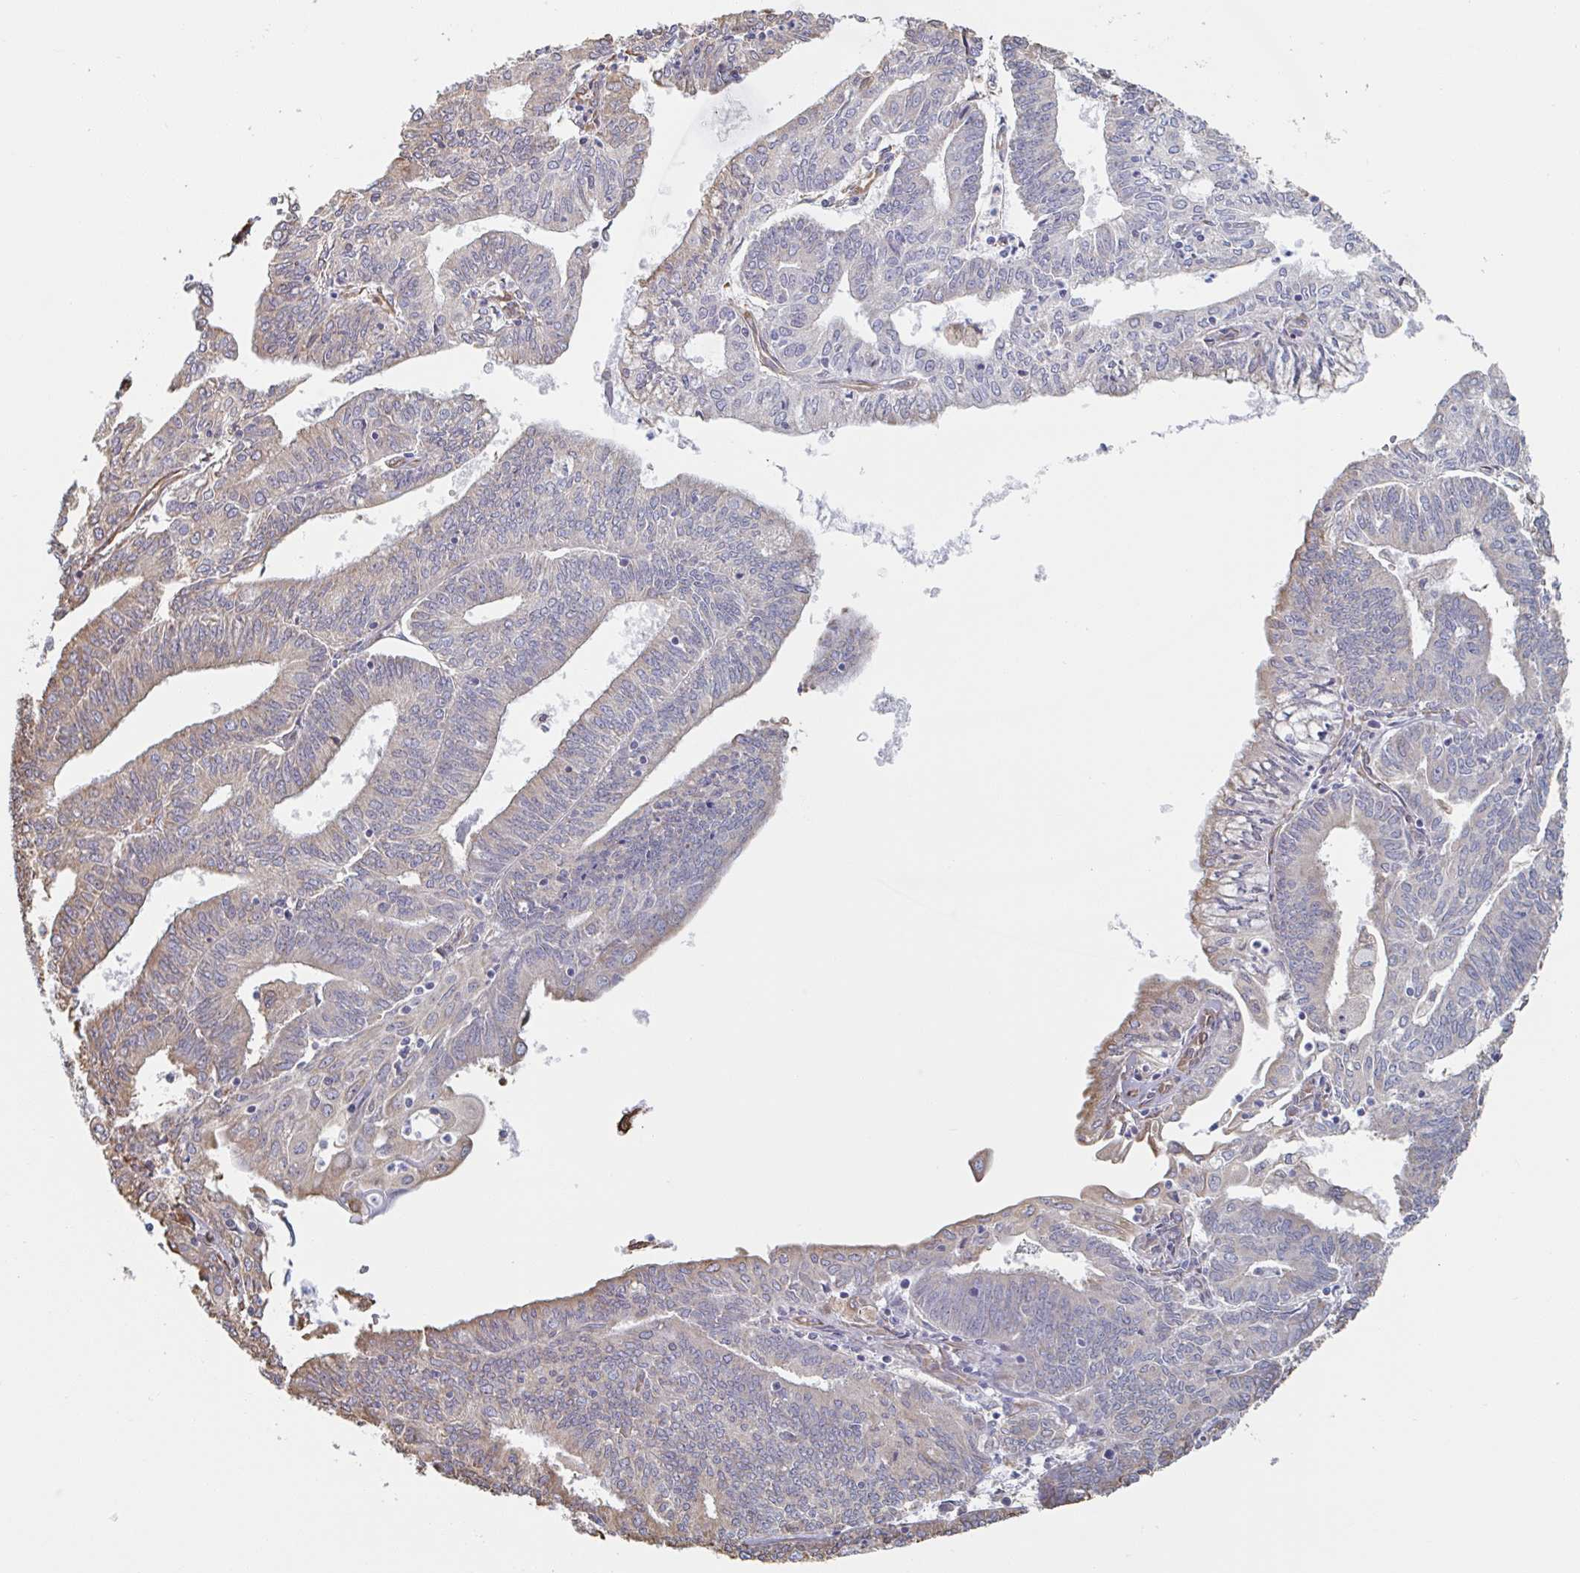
{"staining": {"intensity": "moderate", "quantity": "<25%", "location": "cytoplasmic/membranous"}, "tissue": "endometrial cancer", "cell_type": "Tumor cells", "image_type": "cancer", "snomed": [{"axis": "morphology", "description": "Adenocarcinoma, NOS"}, {"axis": "topography", "description": "Endometrium"}], "caption": "An IHC histopathology image of tumor tissue is shown. Protein staining in brown shows moderate cytoplasmic/membranous positivity in endometrial cancer (adenocarcinoma) within tumor cells.", "gene": "RAB5IF", "patient": {"sex": "female", "age": 61}}